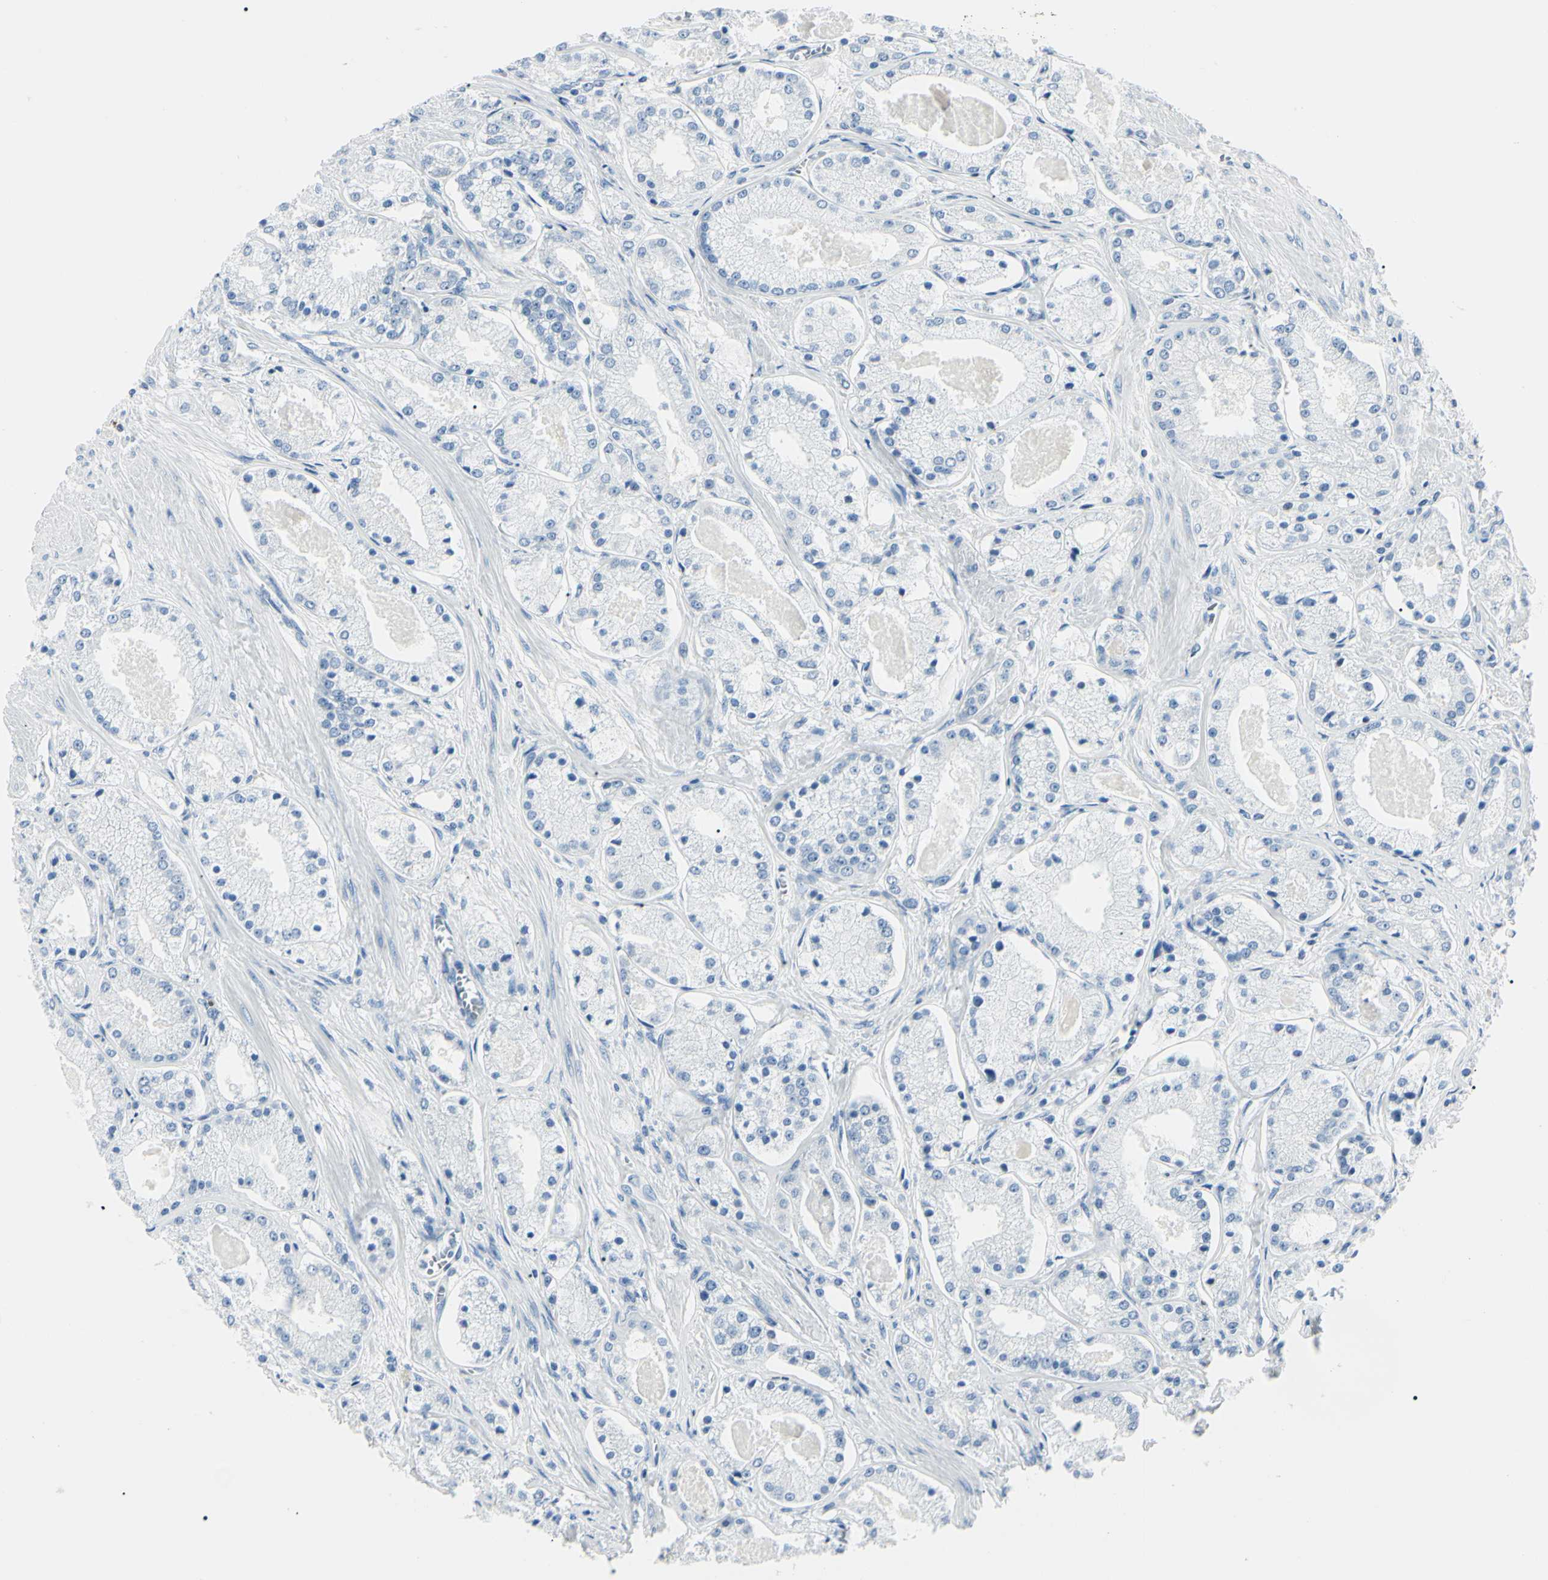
{"staining": {"intensity": "negative", "quantity": "none", "location": "none"}, "tissue": "prostate cancer", "cell_type": "Tumor cells", "image_type": "cancer", "snomed": [{"axis": "morphology", "description": "Adenocarcinoma, High grade"}, {"axis": "topography", "description": "Prostate"}], "caption": "High magnification brightfield microscopy of prostate cancer stained with DAB (brown) and counterstained with hematoxylin (blue): tumor cells show no significant expression.", "gene": "CA2", "patient": {"sex": "male", "age": 66}}